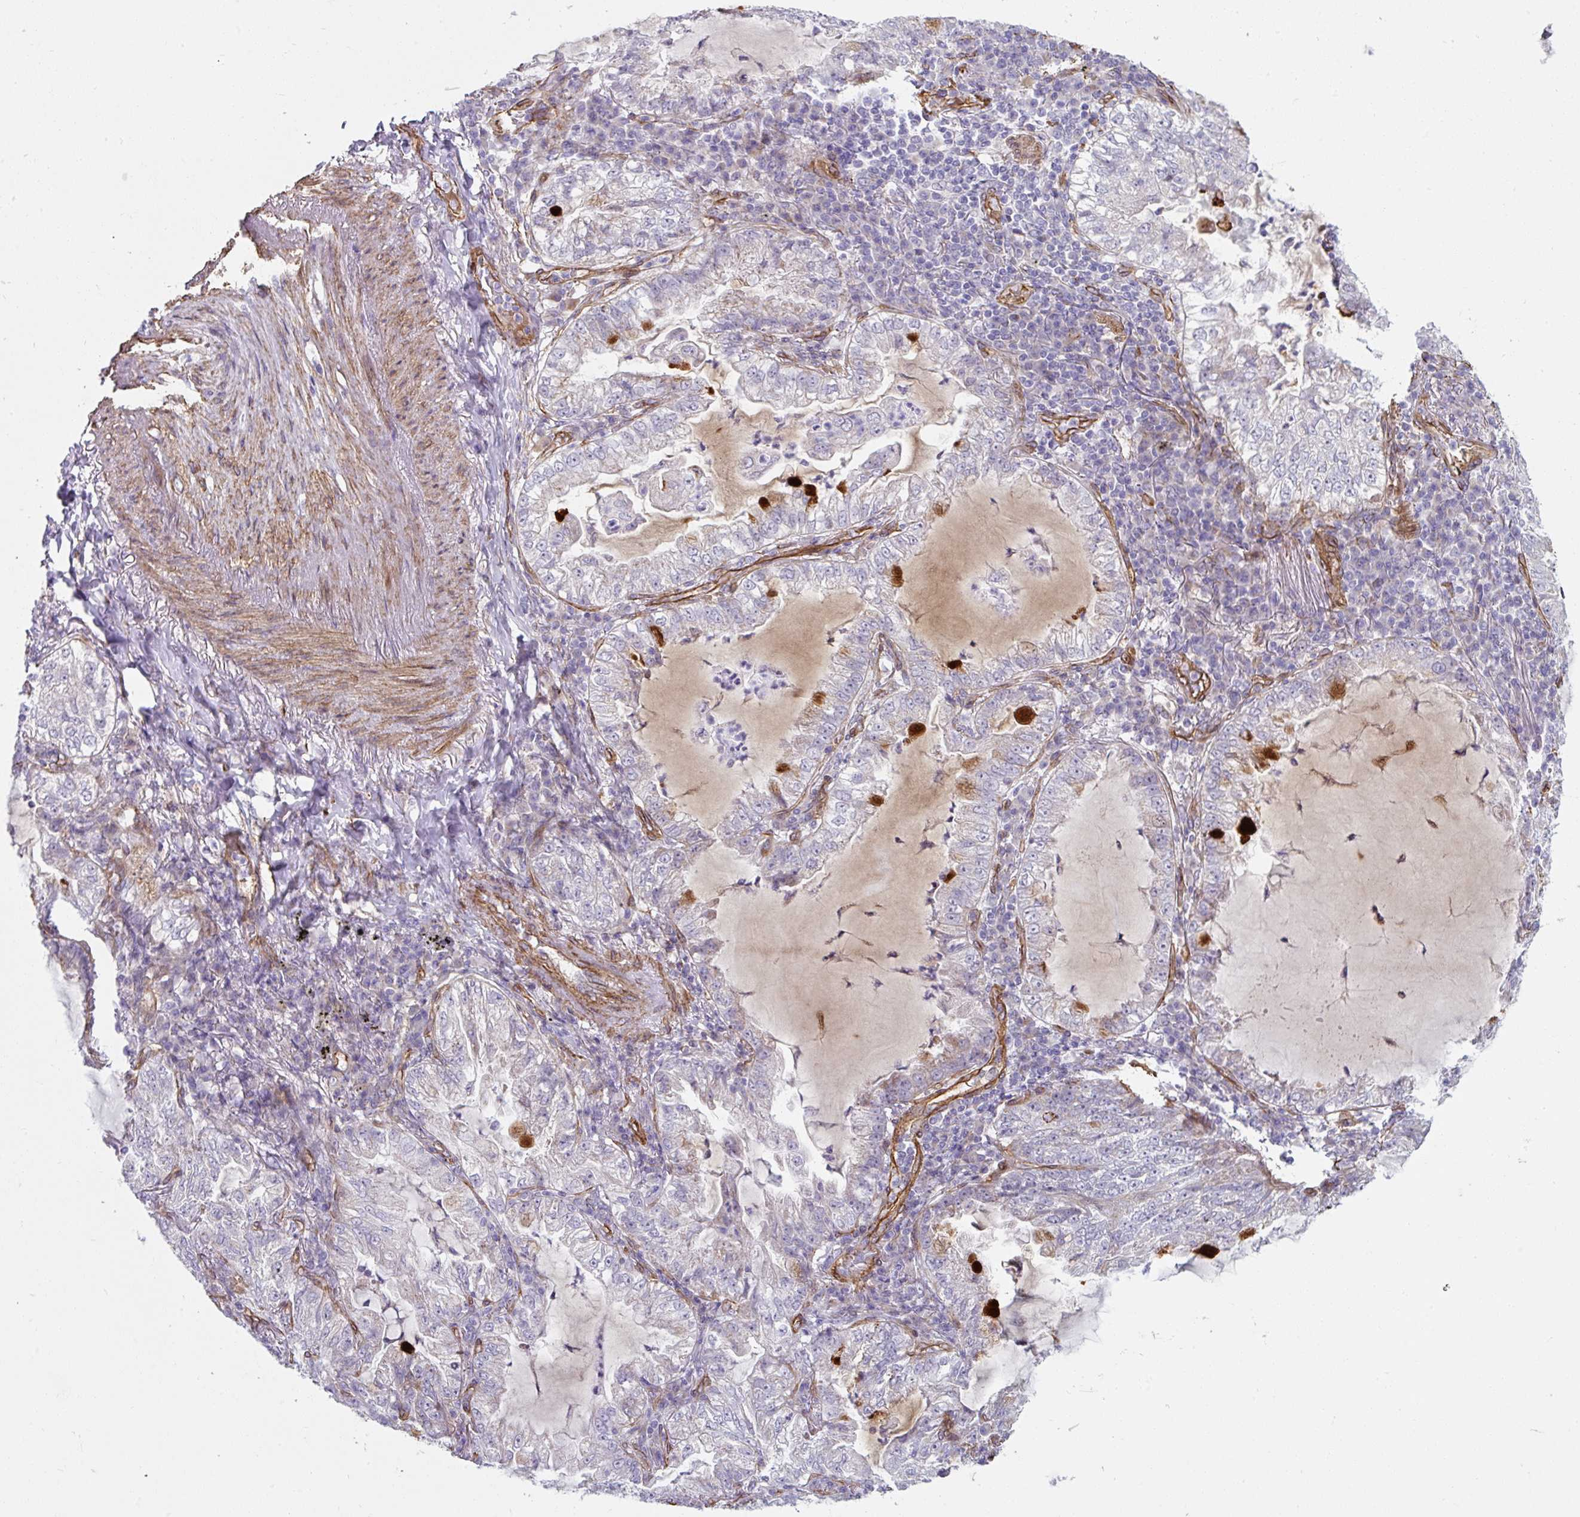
{"staining": {"intensity": "negative", "quantity": "none", "location": "none"}, "tissue": "lung cancer", "cell_type": "Tumor cells", "image_type": "cancer", "snomed": [{"axis": "morphology", "description": "Adenocarcinoma, NOS"}, {"axis": "topography", "description": "Lung"}], "caption": "Immunohistochemistry micrograph of adenocarcinoma (lung) stained for a protein (brown), which displays no expression in tumor cells.", "gene": "ANKUB1", "patient": {"sex": "female", "age": 73}}